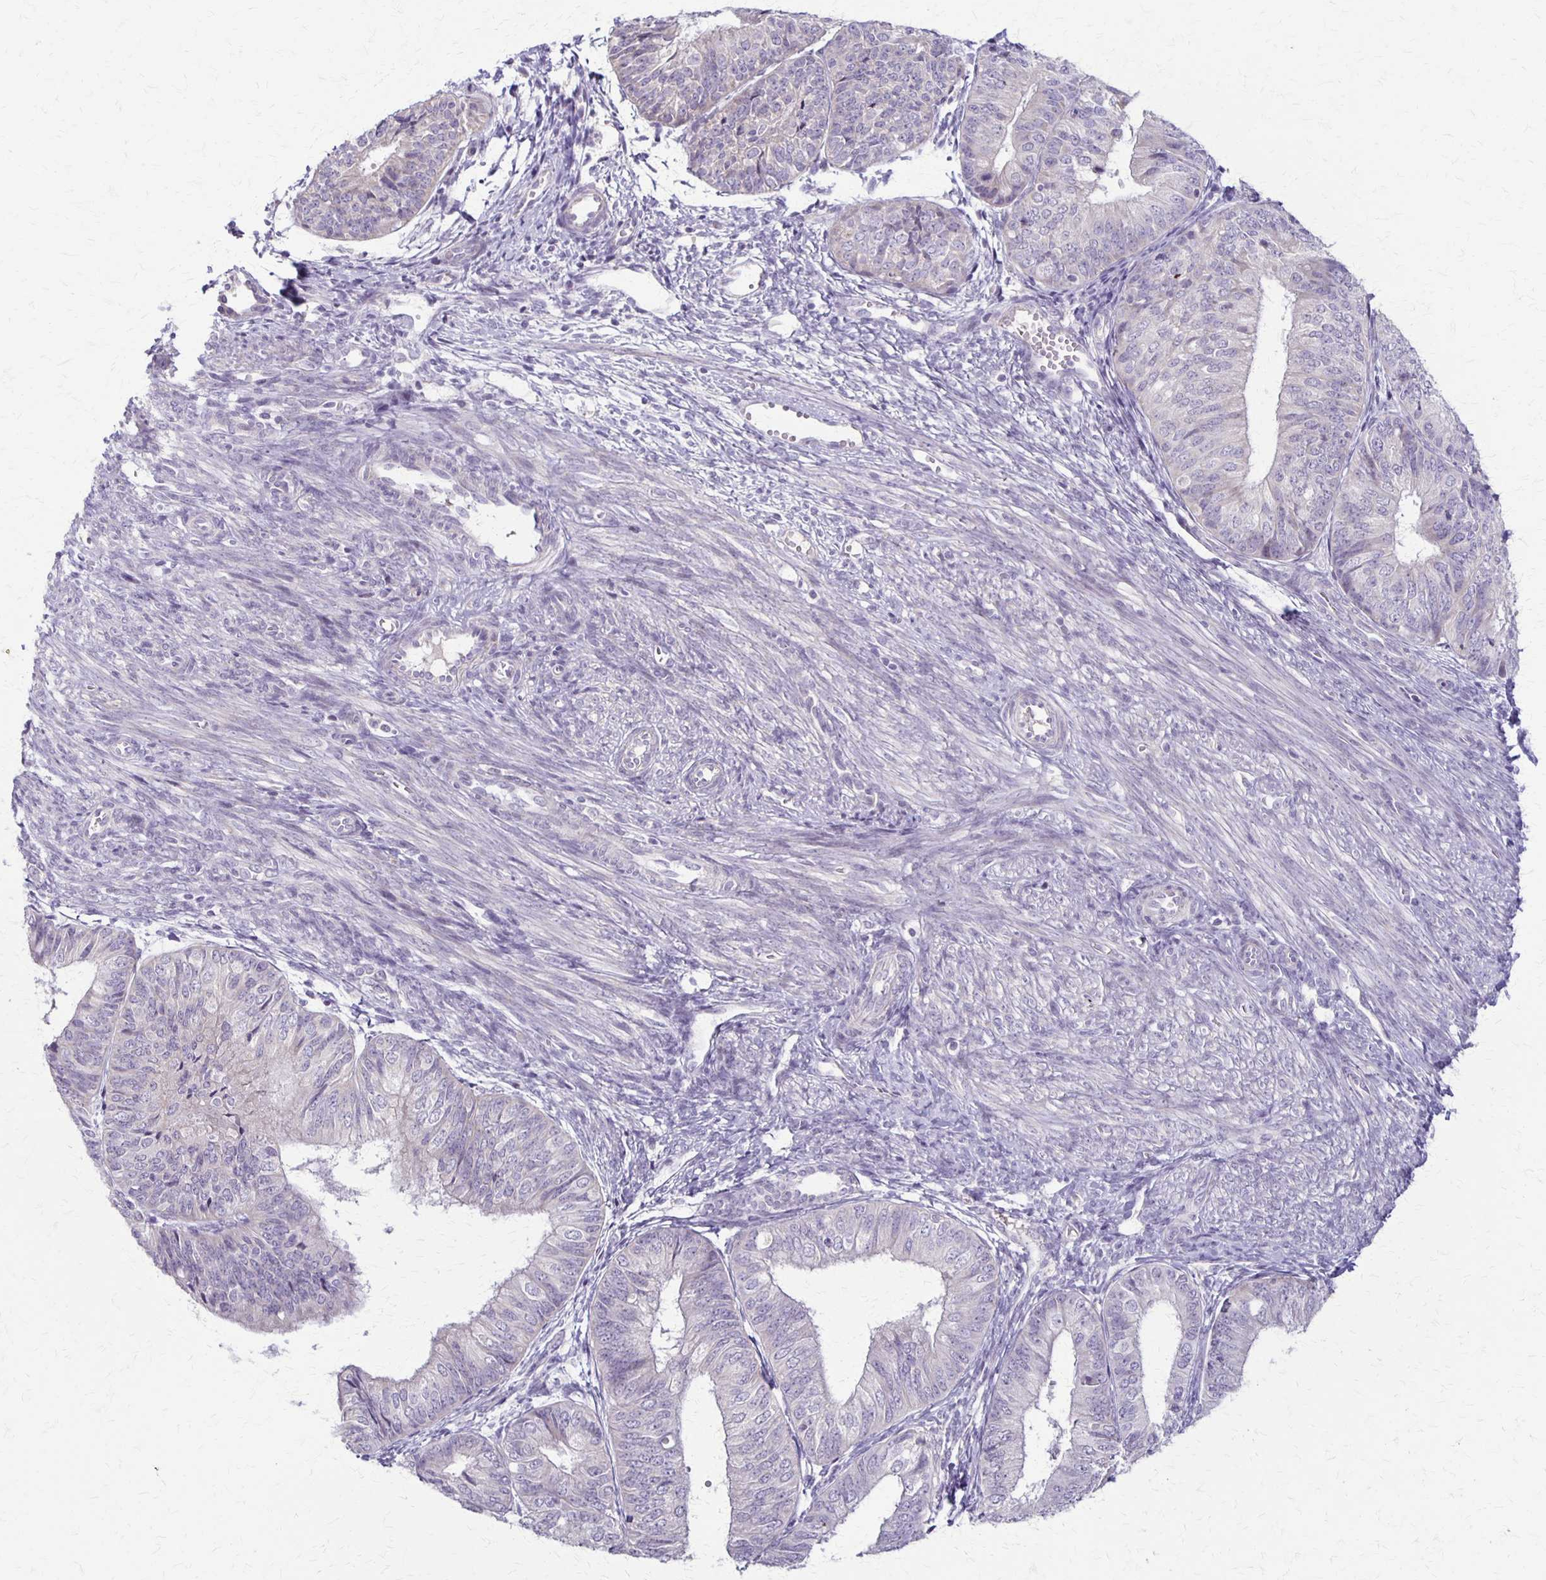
{"staining": {"intensity": "negative", "quantity": "none", "location": "none"}, "tissue": "endometrial cancer", "cell_type": "Tumor cells", "image_type": "cancer", "snomed": [{"axis": "morphology", "description": "Adenocarcinoma, NOS"}, {"axis": "topography", "description": "Endometrium"}], "caption": "Immunohistochemistry (IHC) histopathology image of neoplastic tissue: human endometrial adenocarcinoma stained with DAB (3,3'-diaminobenzidine) shows no significant protein staining in tumor cells. (DAB immunohistochemistry (IHC) with hematoxylin counter stain).", "gene": "SLC35E2B", "patient": {"sex": "female", "age": 58}}